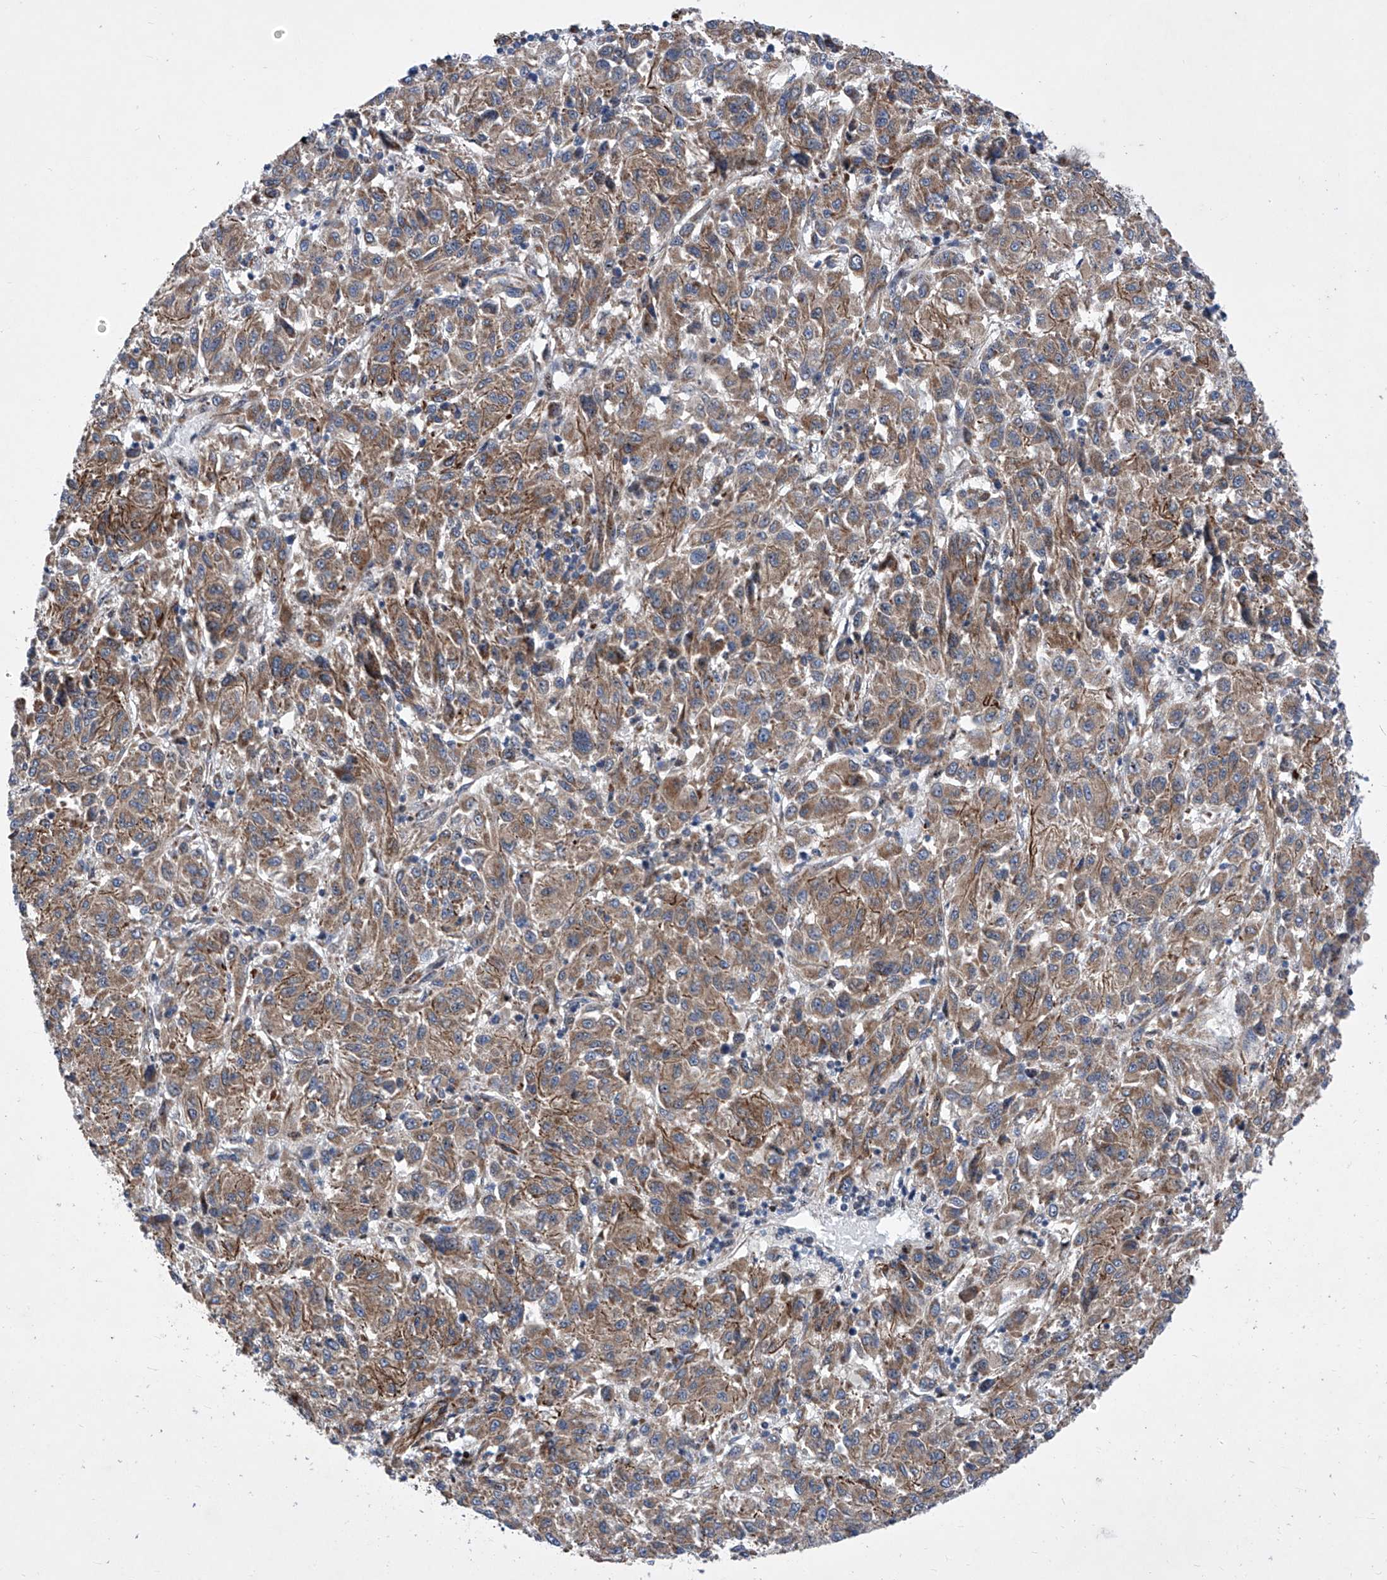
{"staining": {"intensity": "moderate", "quantity": ">75%", "location": "cytoplasmic/membranous"}, "tissue": "melanoma", "cell_type": "Tumor cells", "image_type": "cancer", "snomed": [{"axis": "morphology", "description": "Malignant melanoma, Metastatic site"}, {"axis": "topography", "description": "Lung"}], "caption": "High-power microscopy captured an immunohistochemistry image of malignant melanoma (metastatic site), revealing moderate cytoplasmic/membranous expression in about >75% of tumor cells.", "gene": "KTI12", "patient": {"sex": "male", "age": 64}}